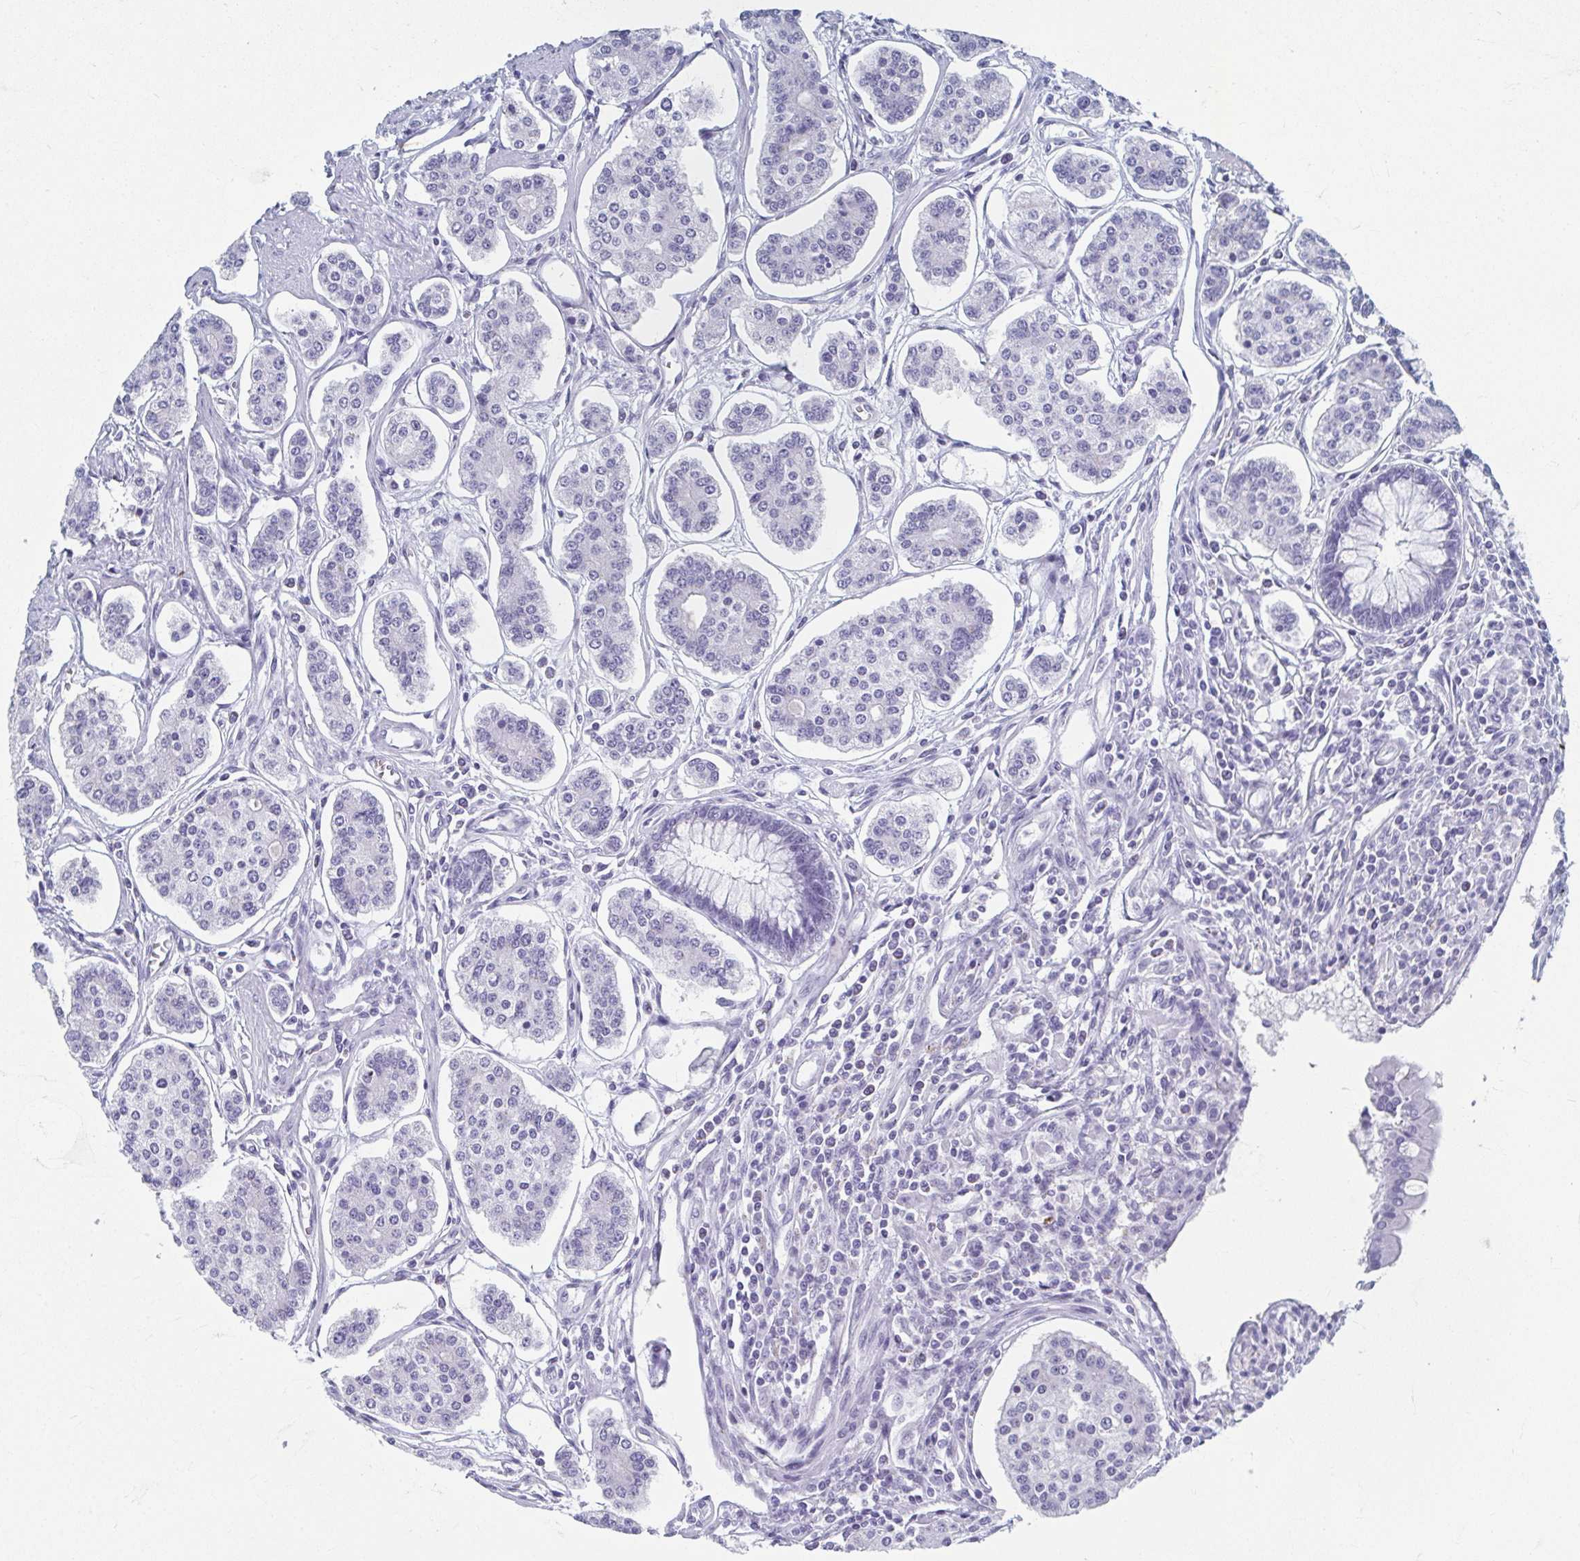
{"staining": {"intensity": "negative", "quantity": "none", "location": "none"}, "tissue": "carcinoid", "cell_type": "Tumor cells", "image_type": "cancer", "snomed": [{"axis": "morphology", "description": "Carcinoid, malignant, NOS"}, {"axis": "topography", "description": "Small intestine"}], "caption": "Human carcinoid stained for a protein using IHC demonstrates no expression in tumor cells.", "gene": "GHRL", "patient": {"sex": "female", "age": 65}}